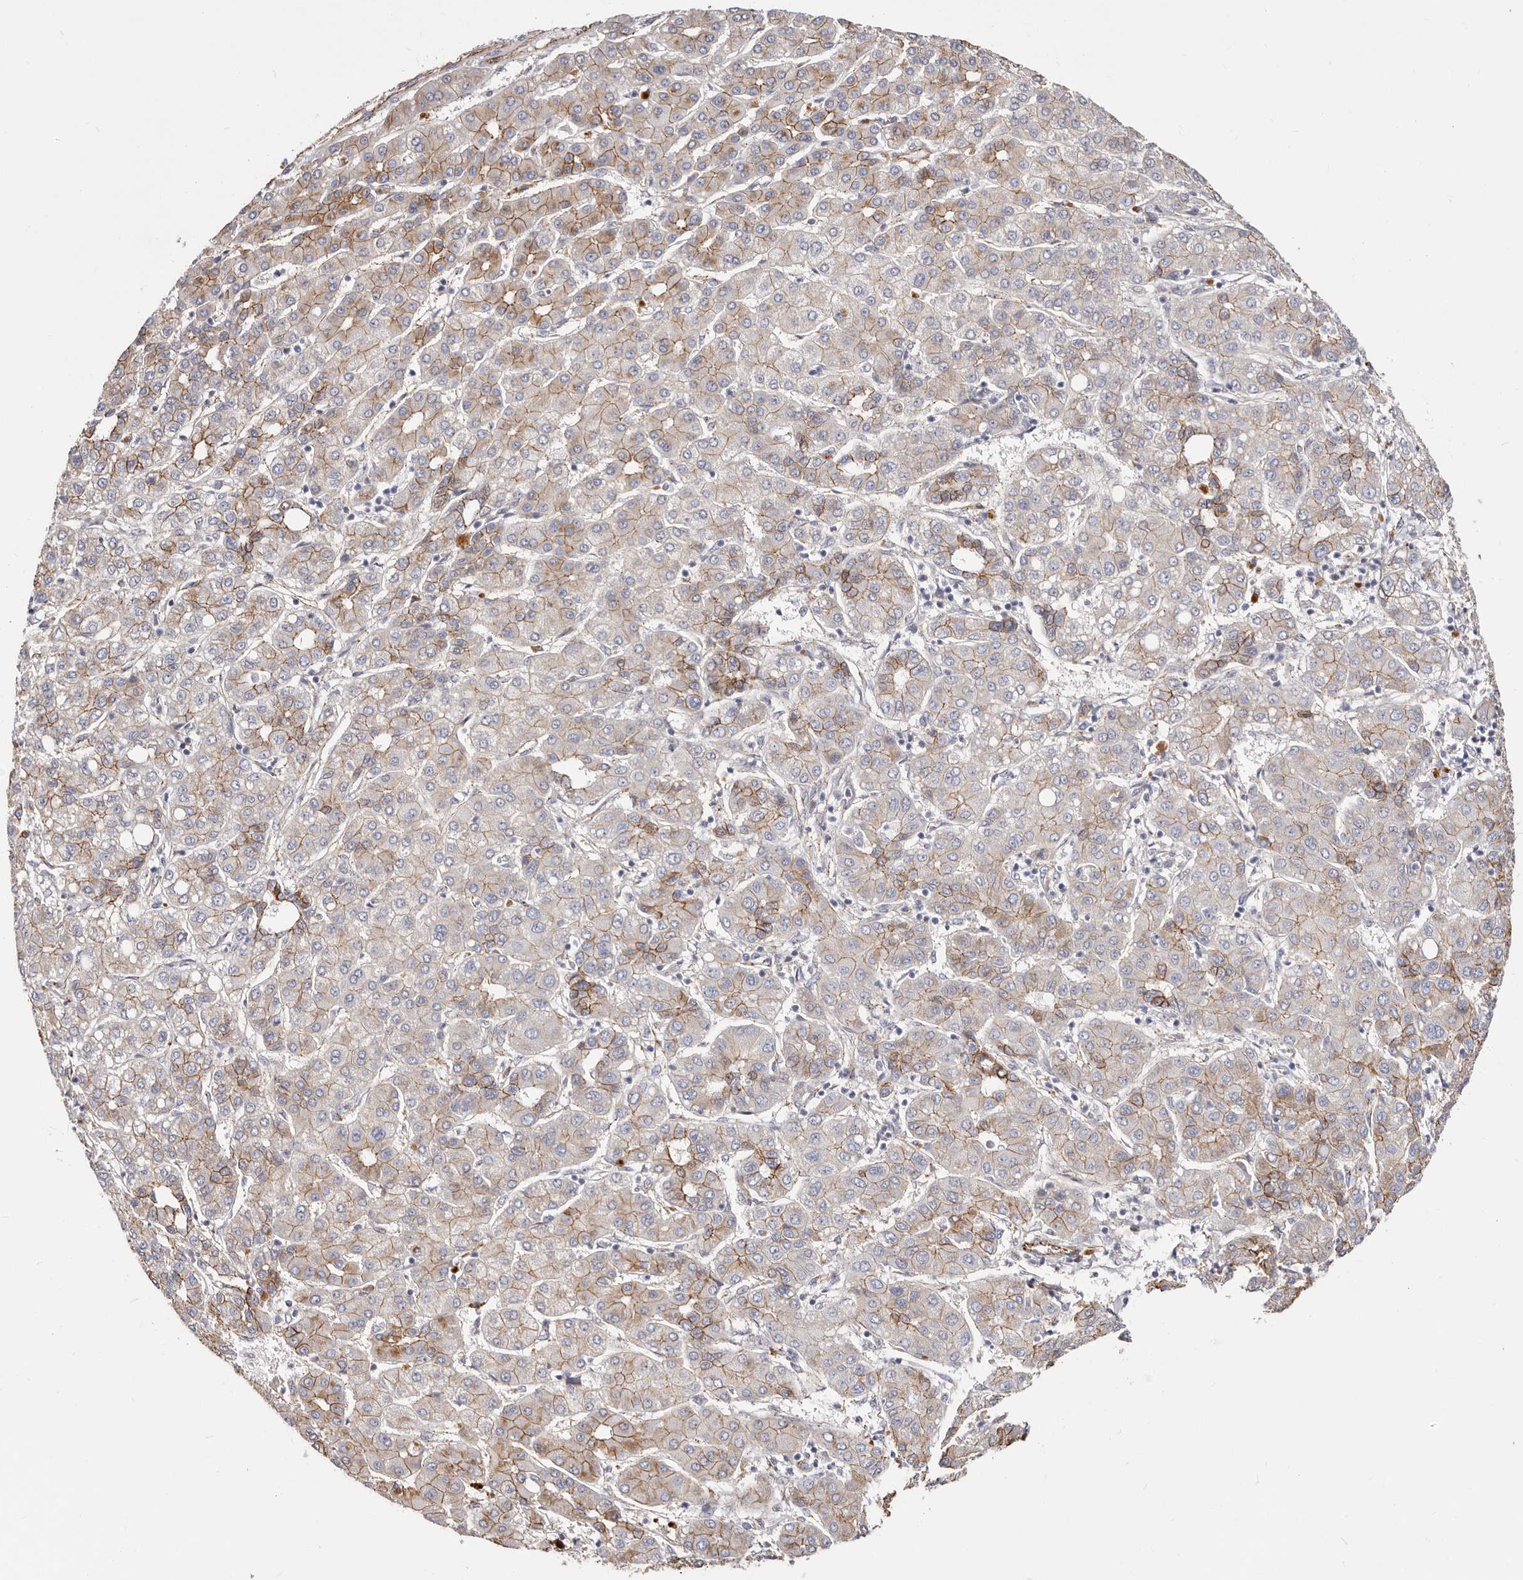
{"staining": {"intensity": "strong", "quantity": ">75%", "location": "cytoplasmic/membranous"}, "tissue": "liver cancer", "cell_type": "Tumor cells", "image_type": "cancer", "snomed": [{"axis": "morphology", "description": "Carcinoma, Hepatocellular, NOS"}, {"axis": "topography", "description": "Liver"}], "caption": "The photomicrograph shows staining of hepatocellular carcinoma (liver), revealing strong cytoplasmic/membranous protein staining (brown color) within tumor cells.", "gene": "CTNNB1", "patient": {"sex": "male", "age": 65}}